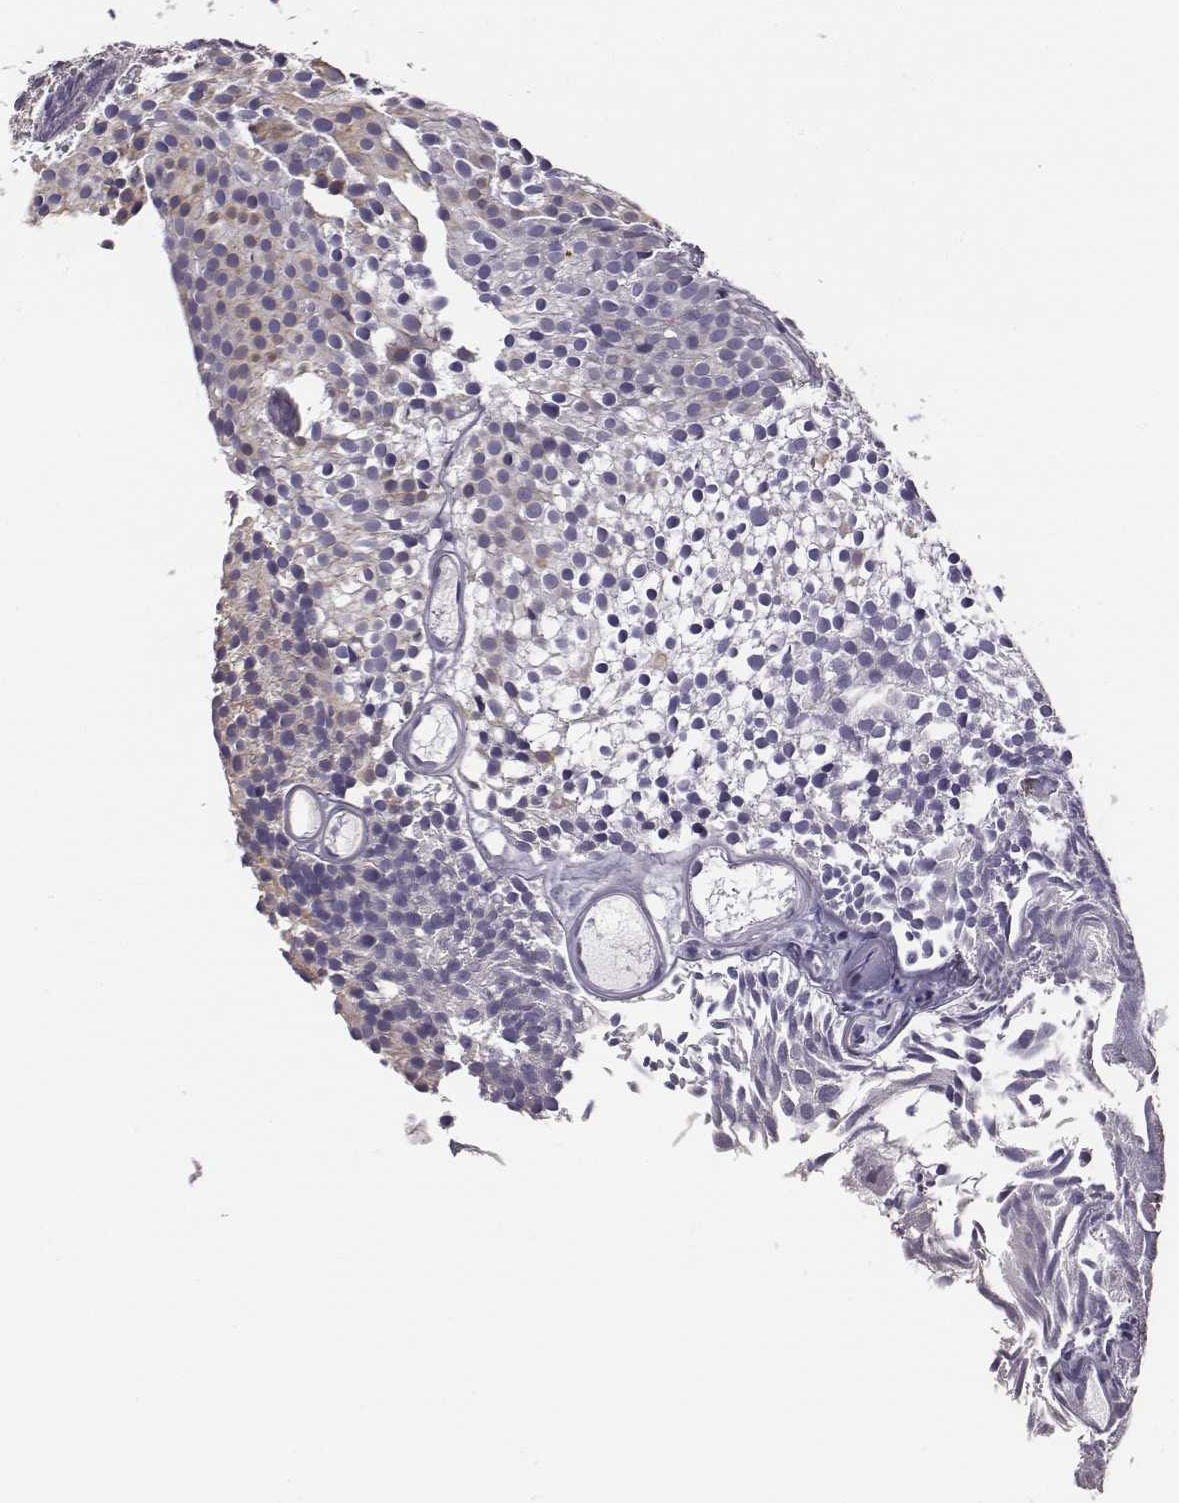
{"staining": {"intensity": "negative", "quantity": "none", "location": "none"}, "tissue": "urothelial cancer", "cell_type": "Tumor cells", "image_type": "cancer", "snomed": [{"axis": "morphology", "description": "Urothelial carcinoma, Low grade"}, {"axis": "topography", "description": "Urinary bladder"}], "caption": "The immunohistochemistry micrograph has no significant expression in tumor cells of urothelial carcinoma (low-grade) tissue.", "gene": "GUCA1A", "patient": {"sex": "male", "age": 63}}